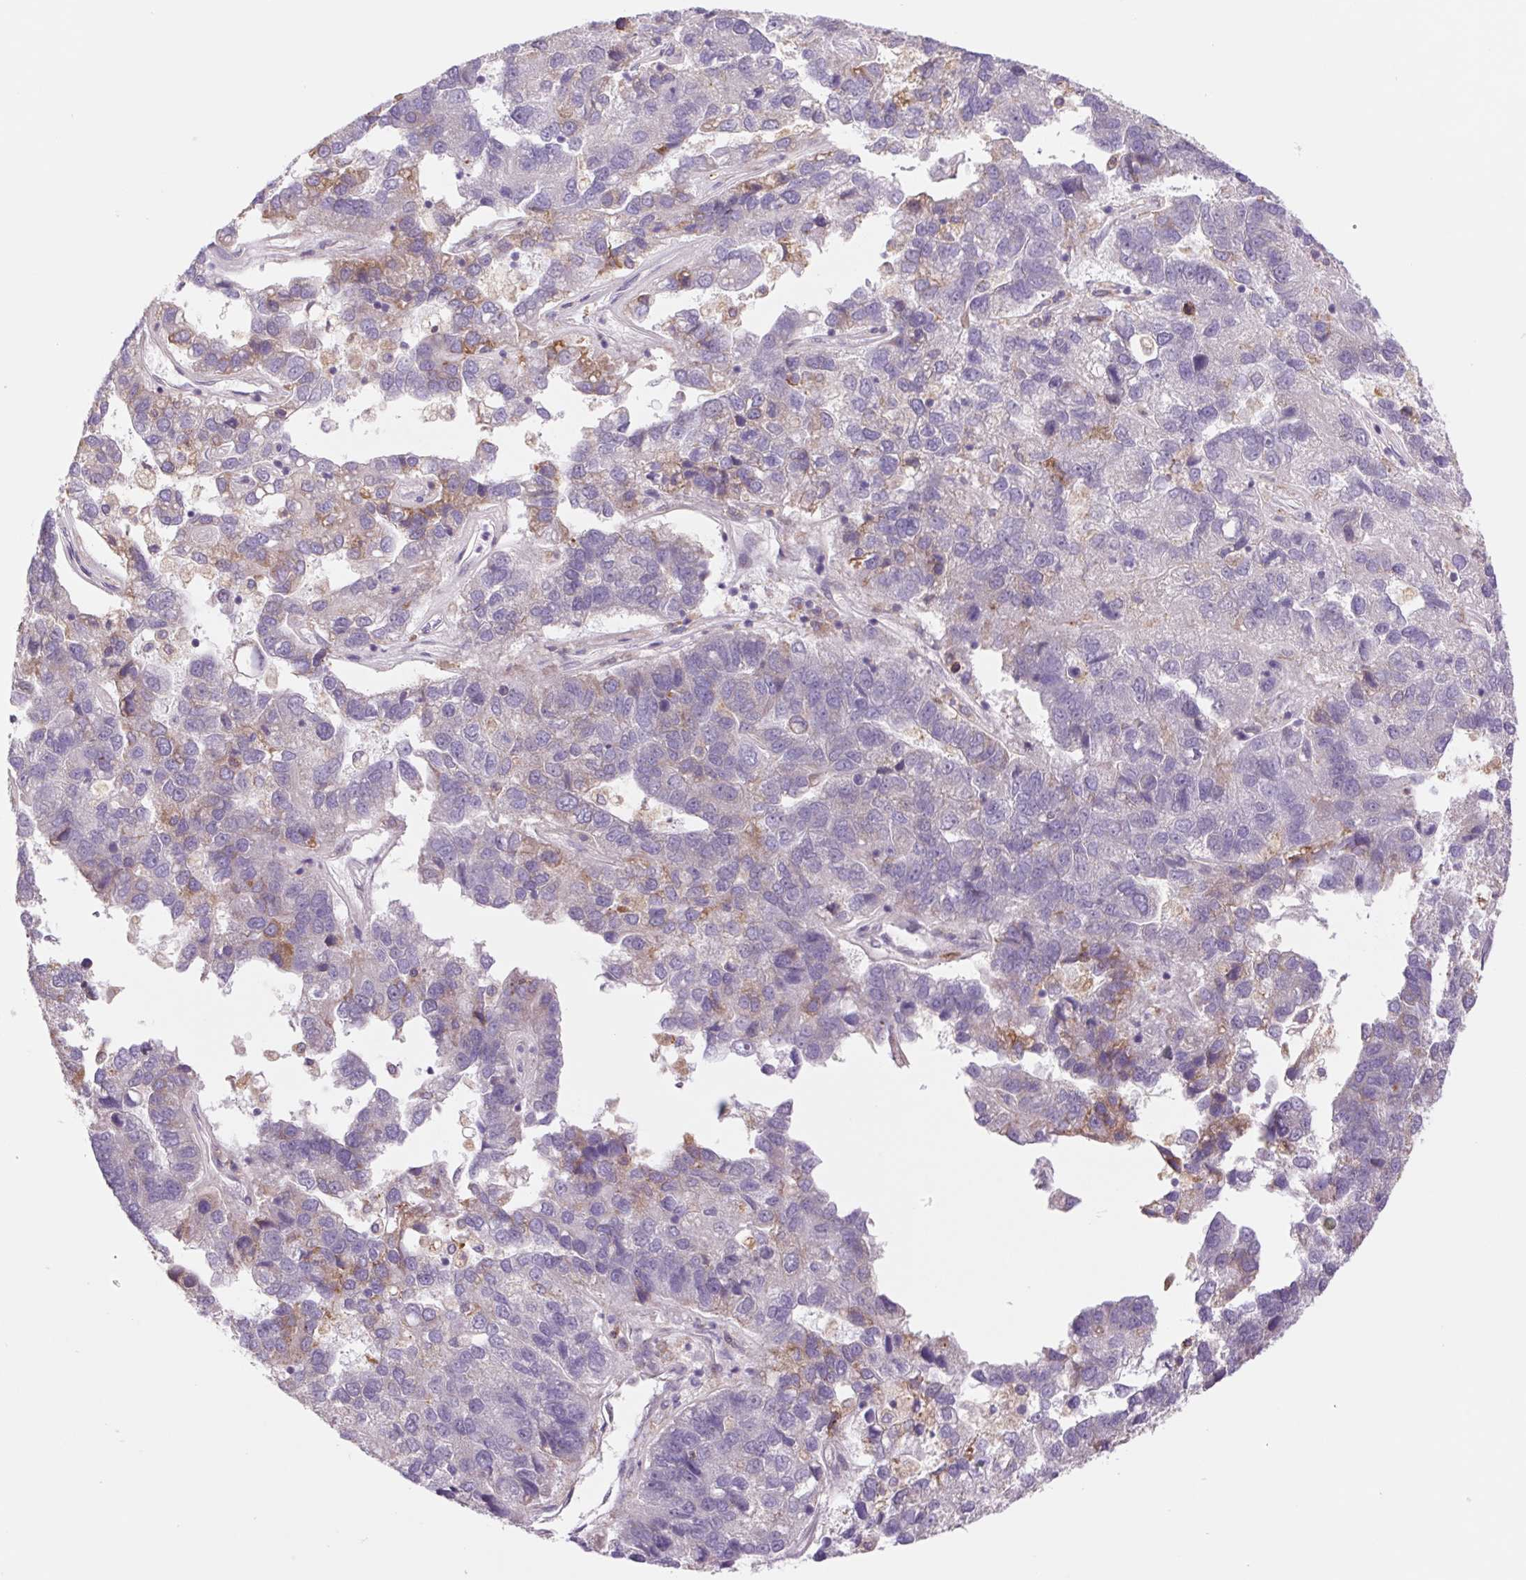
{"staining": {"intensity": "weak", "quantity": "<25%", "location": "cytoplasmic/membranous"}, "tissue": "pancreatic cancer", "cell_type": "Tumor cells", "image_type": "cancer", "snomed": [{"axis": "morphology", "description": "Adenocarcinoma, NOS"}, {"axis": "topography", "description": "Pancreas"}], "caption": "The immunohistochemistry (IHC) photomicrograph has no significant expression in tumor cells of adenocarcinoma (pancreatic) tissue. Brightfield microscopy of immunohistochemistry (IHC) stained with DAB (brown) and hematoxylin (blue), captured at high magnification.", "gene": "KLHL20", "patient": {"sex": "female", "age": 61}}